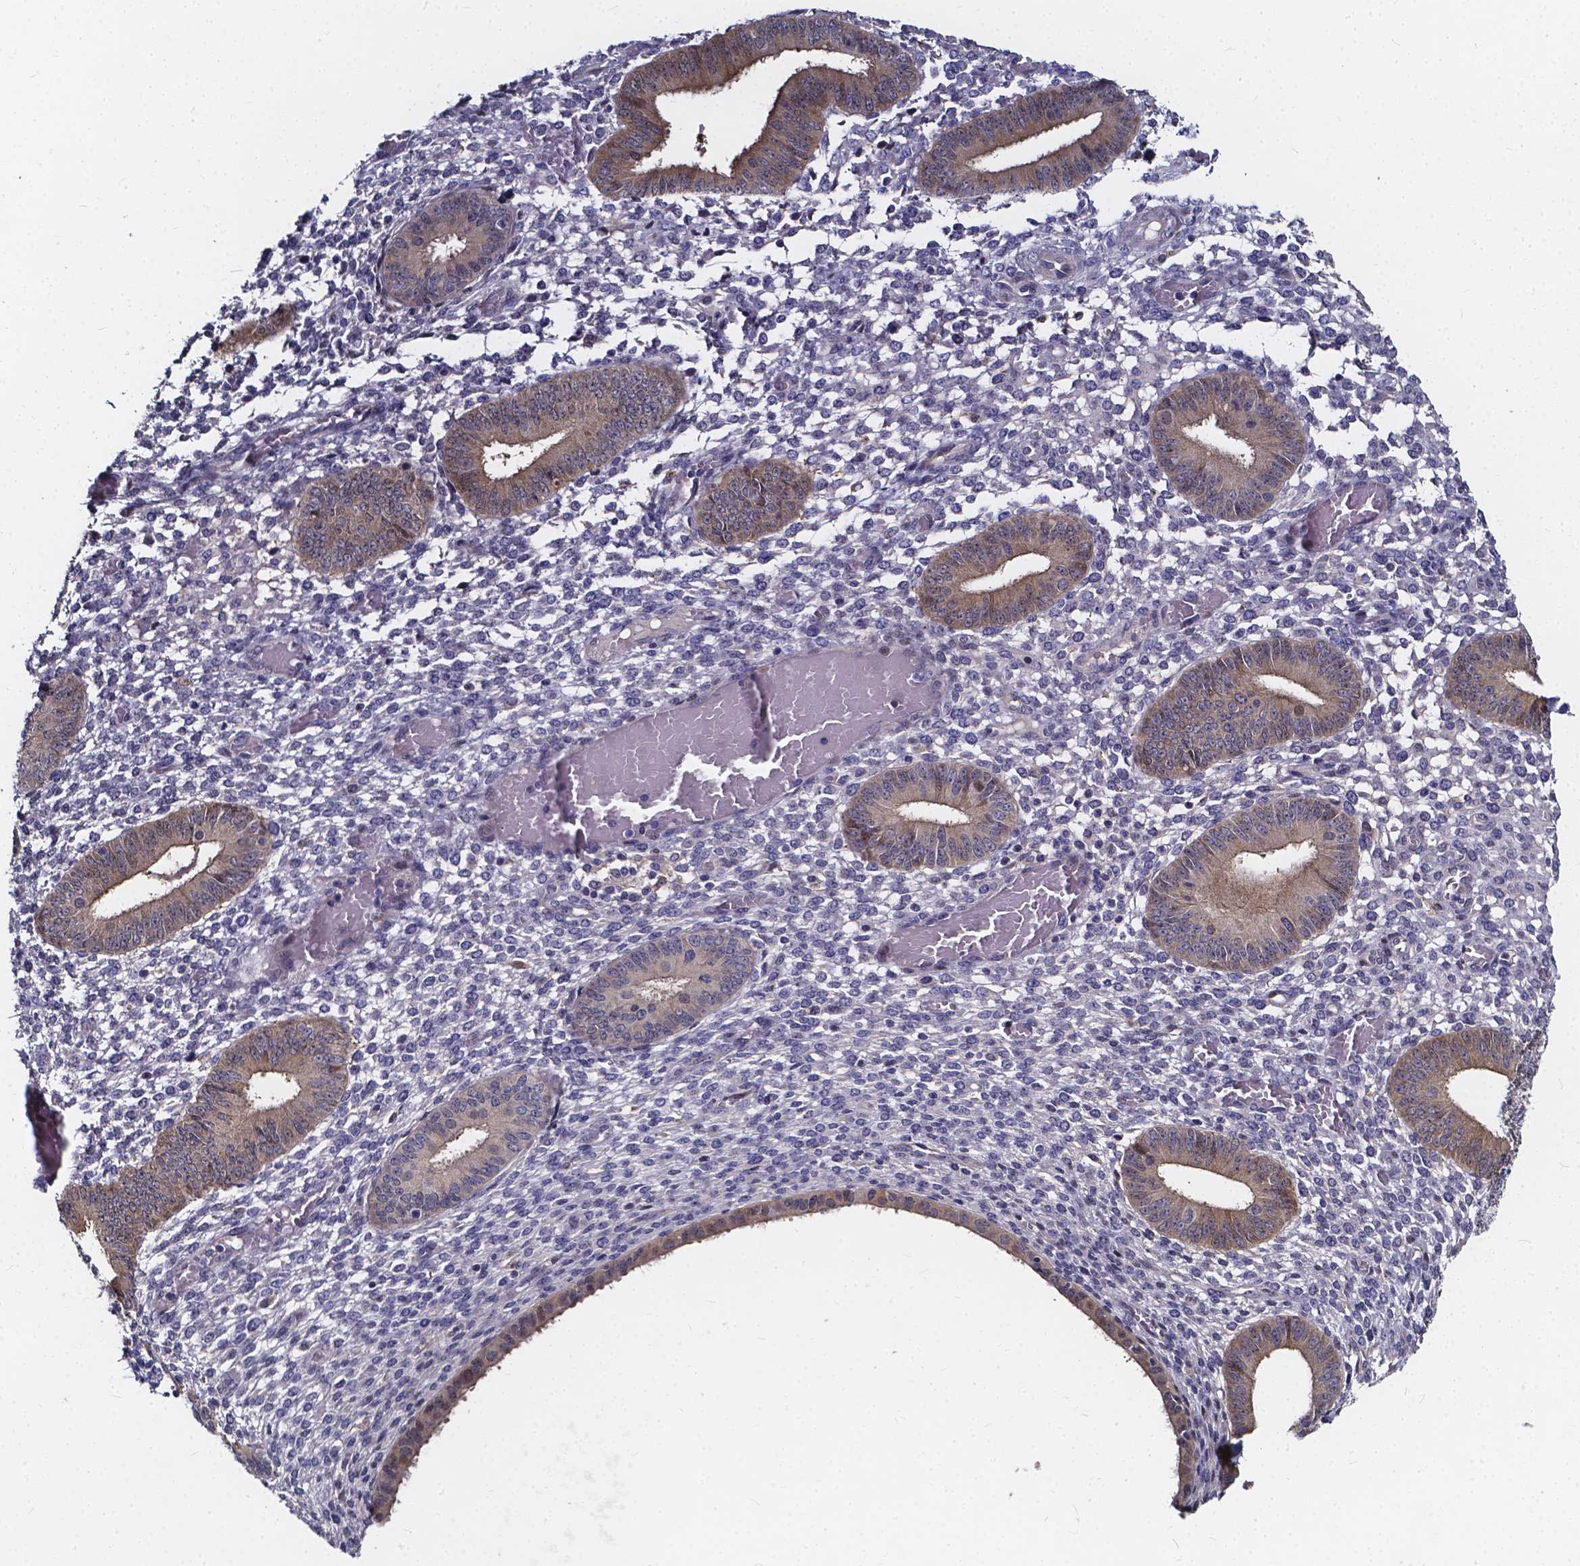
{"staining": {"intensity": "negative", "quantity": "none", "location": "none"}, "tissue": "endometrium", "cell_type": "Cells in endometrial stroma", "image_type": "normal", "snomed": [{"axis": "morphology", "description": "Normal tissue, NOS"}, {"axis": "topography", "description": "Endometrium"}], "caption": "The histopathology image reveals no significant expression in cells in endometrial stroma of endometrium. The staining is performed using DAB (3,3'-diaminobenzidine) brown chromogen with nuclei counter-stained in using hematoxylin.", "gene": "SOWAHA", "patient": {"sex": "female", "age": 42}}